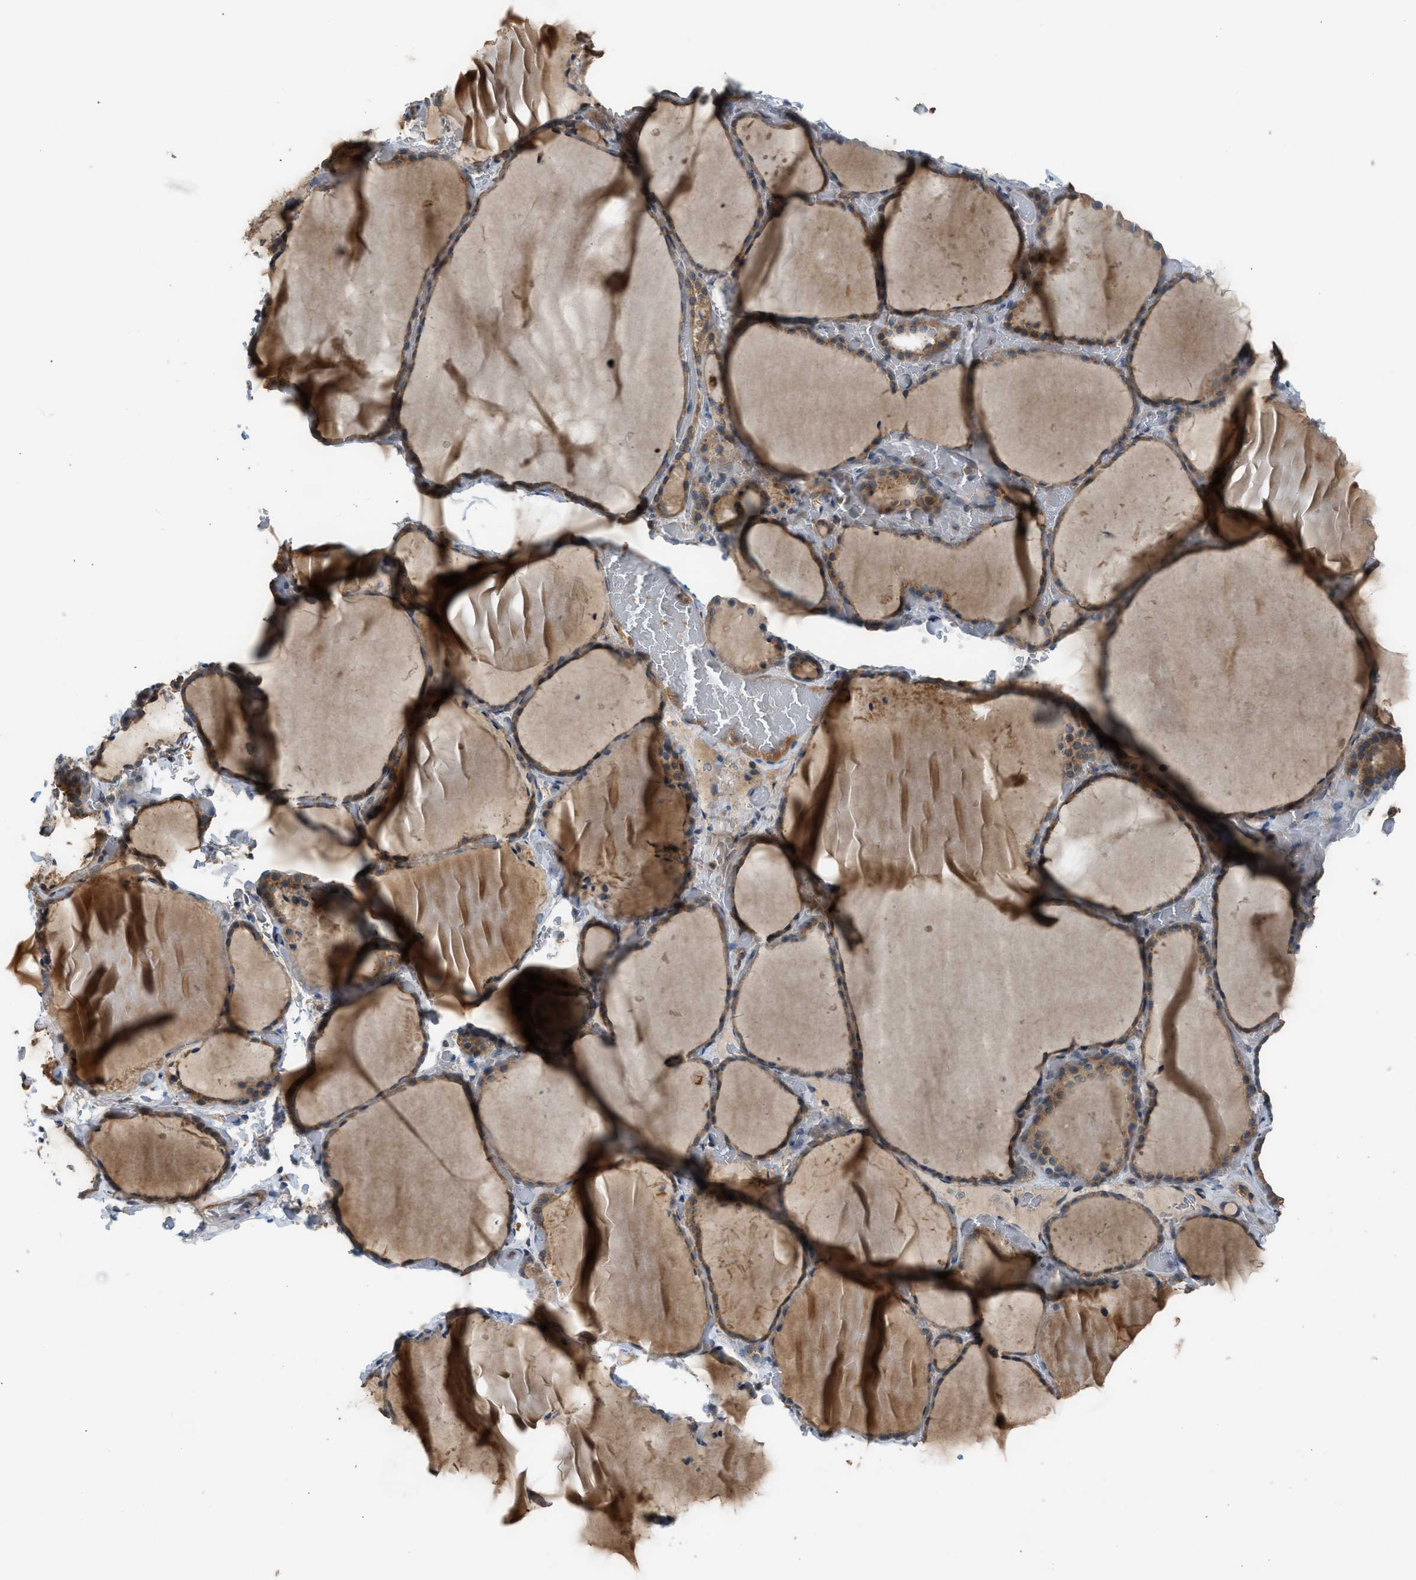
{"staining": {"intensity": "moderate", "quantity": ">75%", "location": "cytoplasmic/membranous"}, "tissue": "thyroid gland", "cell_type": "Glandular cells", "image_type": "normal", "snomed": [{"axis": "morphology", "description": "Normal tissue, NOS"}, {"axis": "topography", "description": "Thyroid gland"}], "caption": "Immunohistochemistry (IHC) staining of normal thyroid gland, which reveals medium levels of moderate cytoplasmic/membranous staining in approximately >75% of glandular cells indicating moderate cytoplasmic/membranous protein staining. The staining was performed using DAB (brown) for protein detection and nuclei were counterstained in hematoxylin (blue).", "gene": "STARD3", "patient": {"sex": "female", "age": 22}}